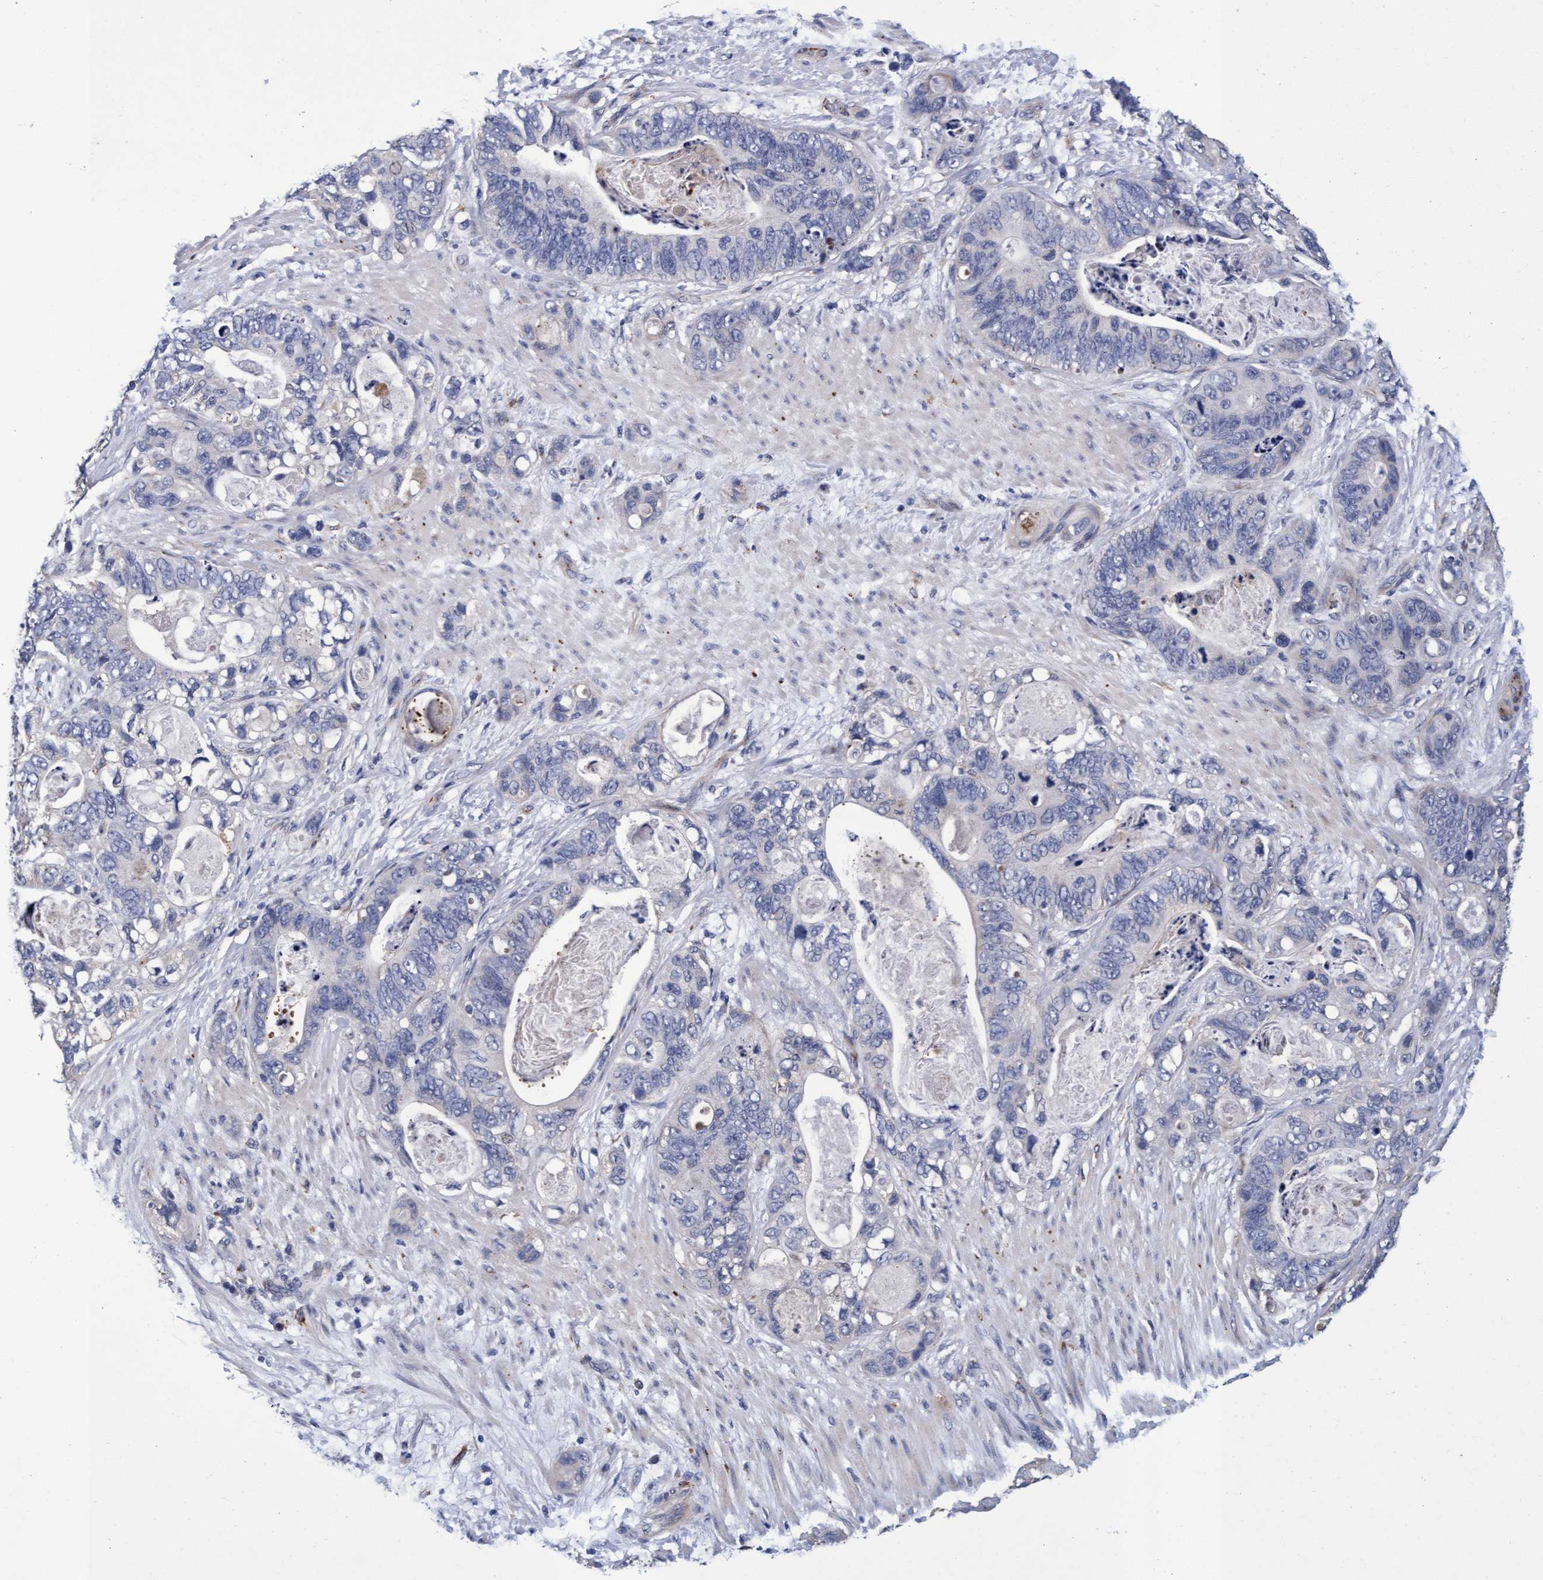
{"staining": {"intensity": "negative", "quantity": "none", "location": "none"}, "tissue": "stomach cancer", "cell_type": "Tumor cells", "image_type": "cancer", "snomed": [{"axis": "morphology", "description": "Normal tissue, NOS"}, {"axis": "morphology", "description": "Adenocarcinoma, NOS"}, {"axis": "topography", "description": "Stomach"}], "caption": "This is an immunohistochemistry image of stomach cancer (adenocarcinoma). There is no staining in tumor cells.", "gene": "CPQ", "patient": {"sex": "female", "age": 89}}